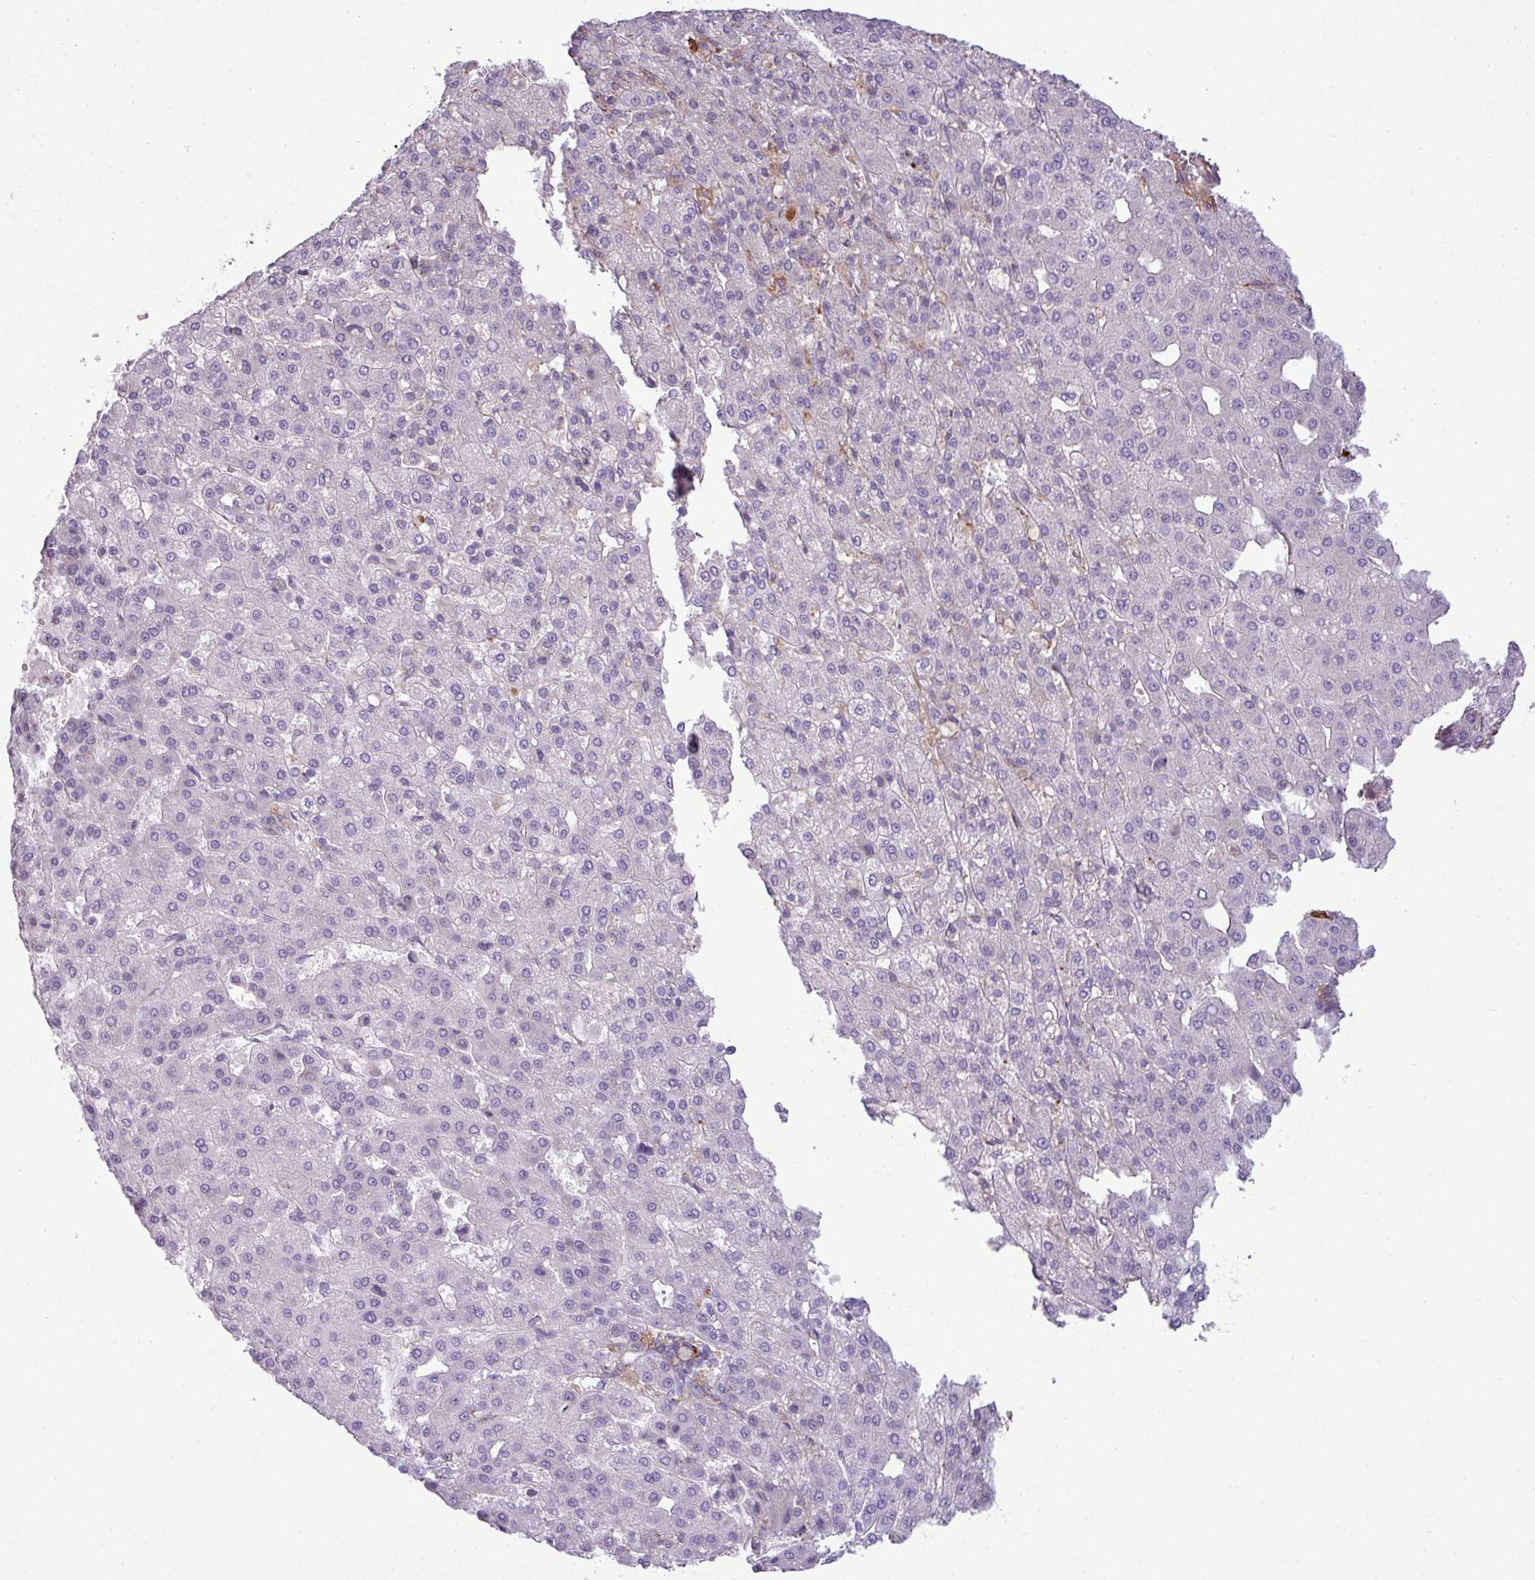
{"staining": {"intensity": "negative", "quantity": "none", "location": "none"}, "tissue": "liver cancer", "cell_type": "Tumor cells", "image_type": "cancer", "snomed": [{"axis": "morphology", "description": "Carcinoma, Hepatocellular, NOS"}, {"axis": "topography", "description": "Liver"}], "caption": "Immunohistochemical staining of human liver cancer demonstrates no significant expression in tumor cells. Nuclei are stained in blue.", "gene": "COL8A1", "patient": {"sex": "male", "age": 65}}